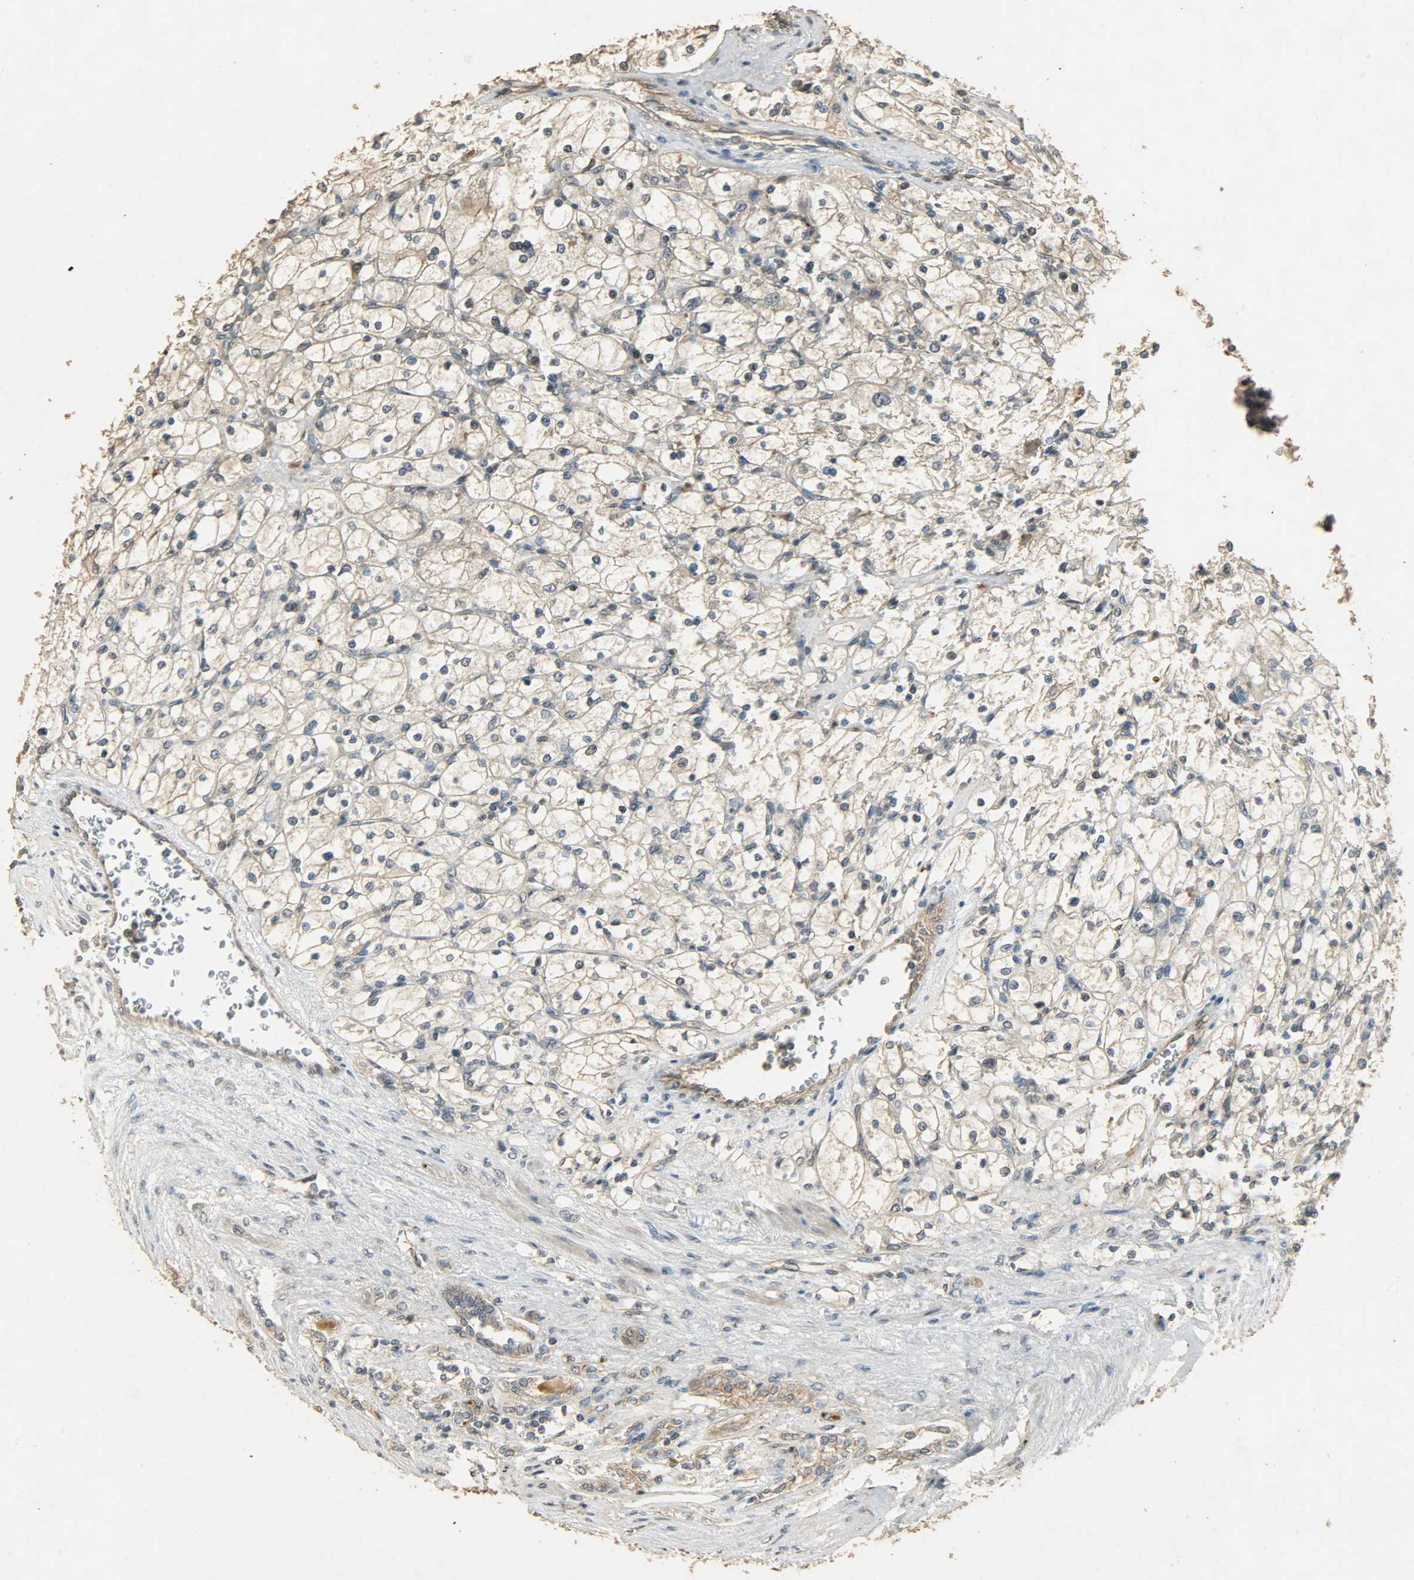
{"staining": {"intensity": "weak", "quantity": ">75%", "location": "cytoplasmic/membranous"}, "tissue": "renal cancer", "cell_type": "Tumor cells", "image_type": "cancer", "snomed": [{"axis": "morphology", "description": "Adenocarcinoma, NOS"}, {"axis": "topography", "description": "Kidney"}], "caption": "Immunohistochemistry (IHC) histopathology image of neoplastic tissue: human renal cancer stained using immunohistochemistry (IHC) shows low levels of weak protein expression localized specifically in the cytoplasmic/membranous of tumor cells, appearing as a cytoplasmic/membranous brown color.", "gene": "ATP2B1", "patient": {"sex": "female", "age": 83}}